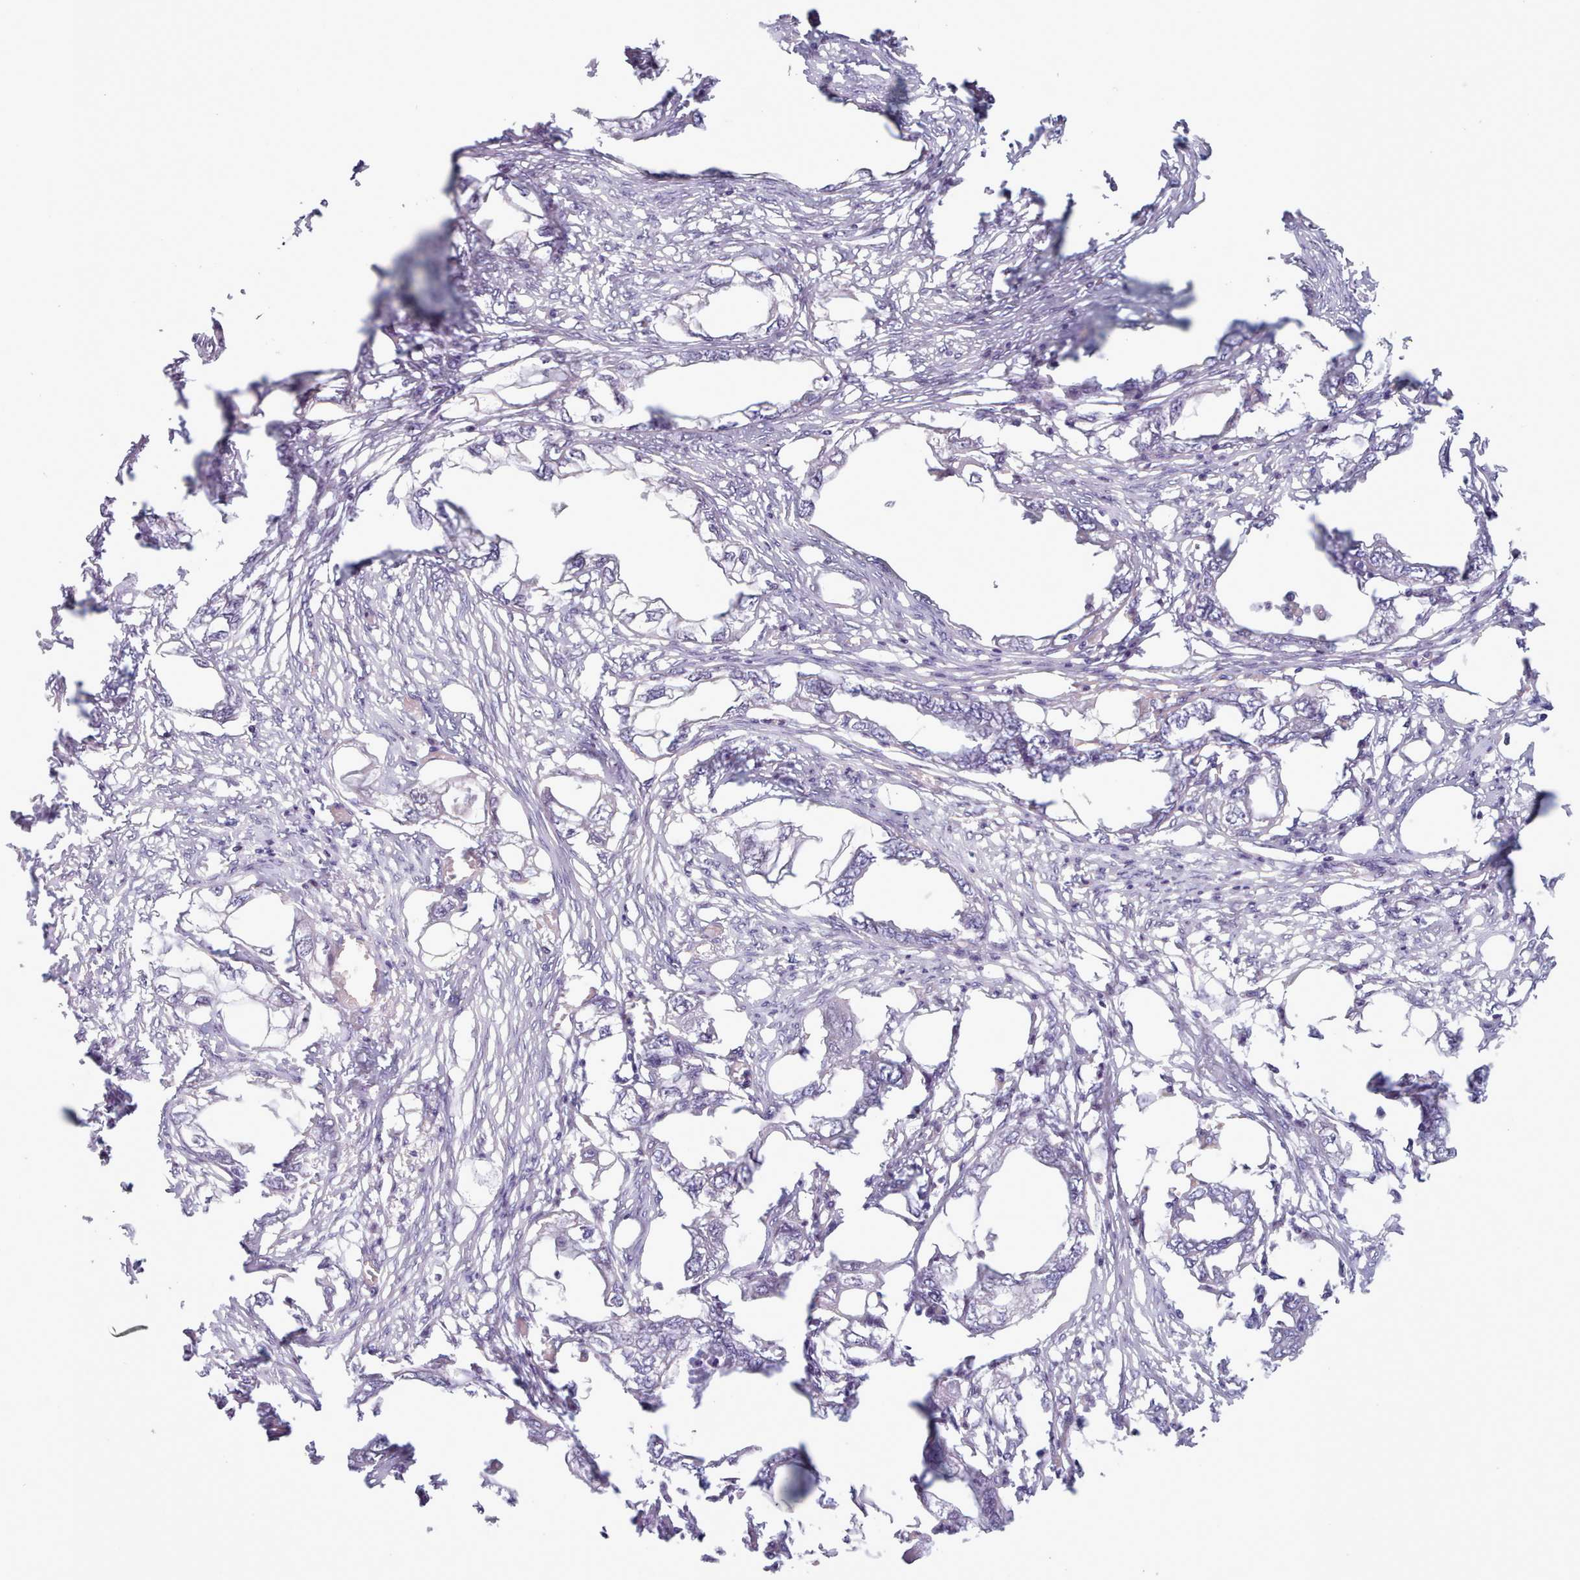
{"staining": {"intensity": "negative", "quantity": "none", "location": "none"}, "tissue": "endometrial cancer", "cell_type": "Tumor cells", "image_type": "cancer", "snomed": [{"axis": "morphology", "description": "Adenocarcinoma, NOS"}, {"axis": "morphology", "description": "Adenocarcinoma, metastatic, NOS"}, {"axis": "topography", "description": "Adipose tissue"}, {"axis": "topography", "description": "Endometrium"}], "caption": "Immunohistochemistry (IHC) image of adenocarcinoma (endometrial) stained for a protein (brown), which reveals no positivity in tumor cells.", "gene": "KBTBD7", "patient": {"sex": "female", "age": 67}}